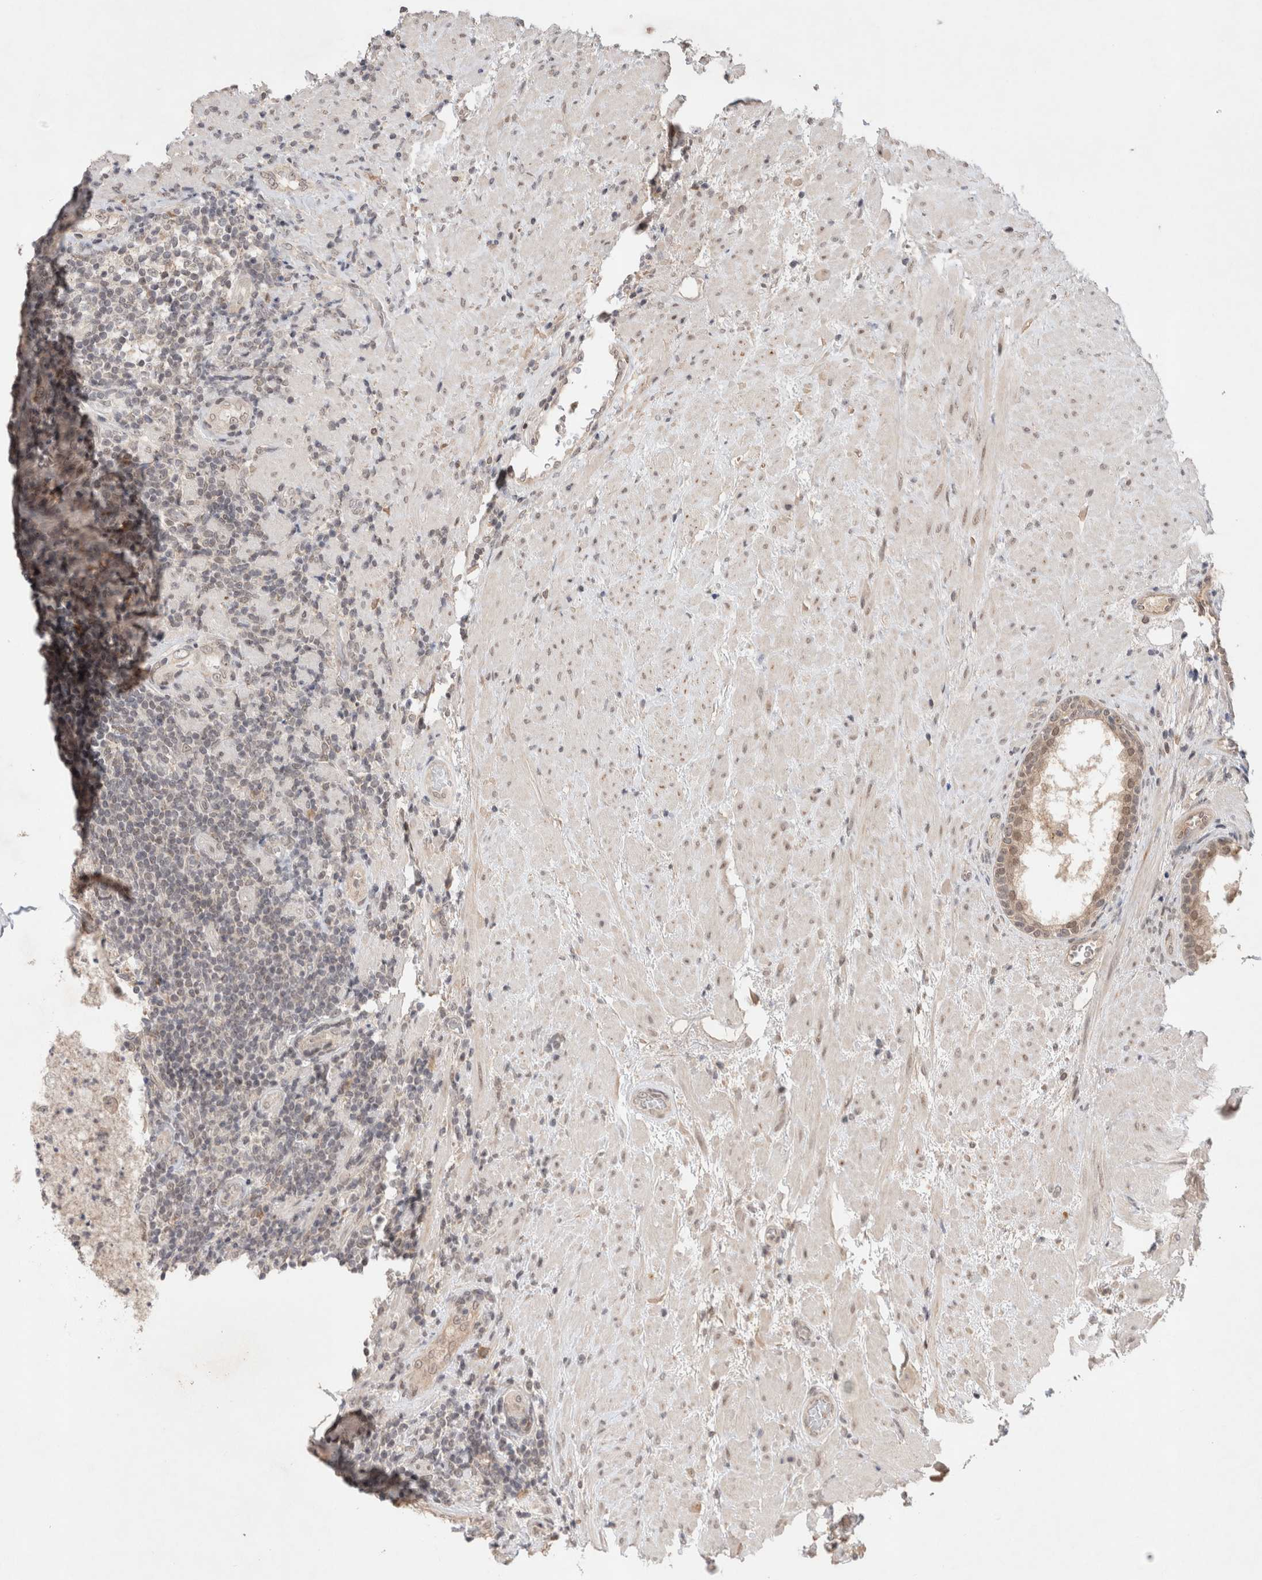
{"staining": {"intensity": "weak", "quantity": ">75%", "location": "cytoplasmic/membranous,nuclear"}, "tissue": "prostate", "cell_type": "Glandular cells", "image_type": "normal", "snomed": [{"axis": "morphology", "description": "Normal tissue, NOS"}, {"axis": "topography", "description": "Prostate"}], "caption": "A photomicrograph showing weak cytoplasmic/membranous,nuclear expression in about >75% of glandular cells in unremarkable prostate, as visualized by brown immunohistochemical staining.", "gene": "SYDE2", "patient": {"sex": "male", "age": 76}}